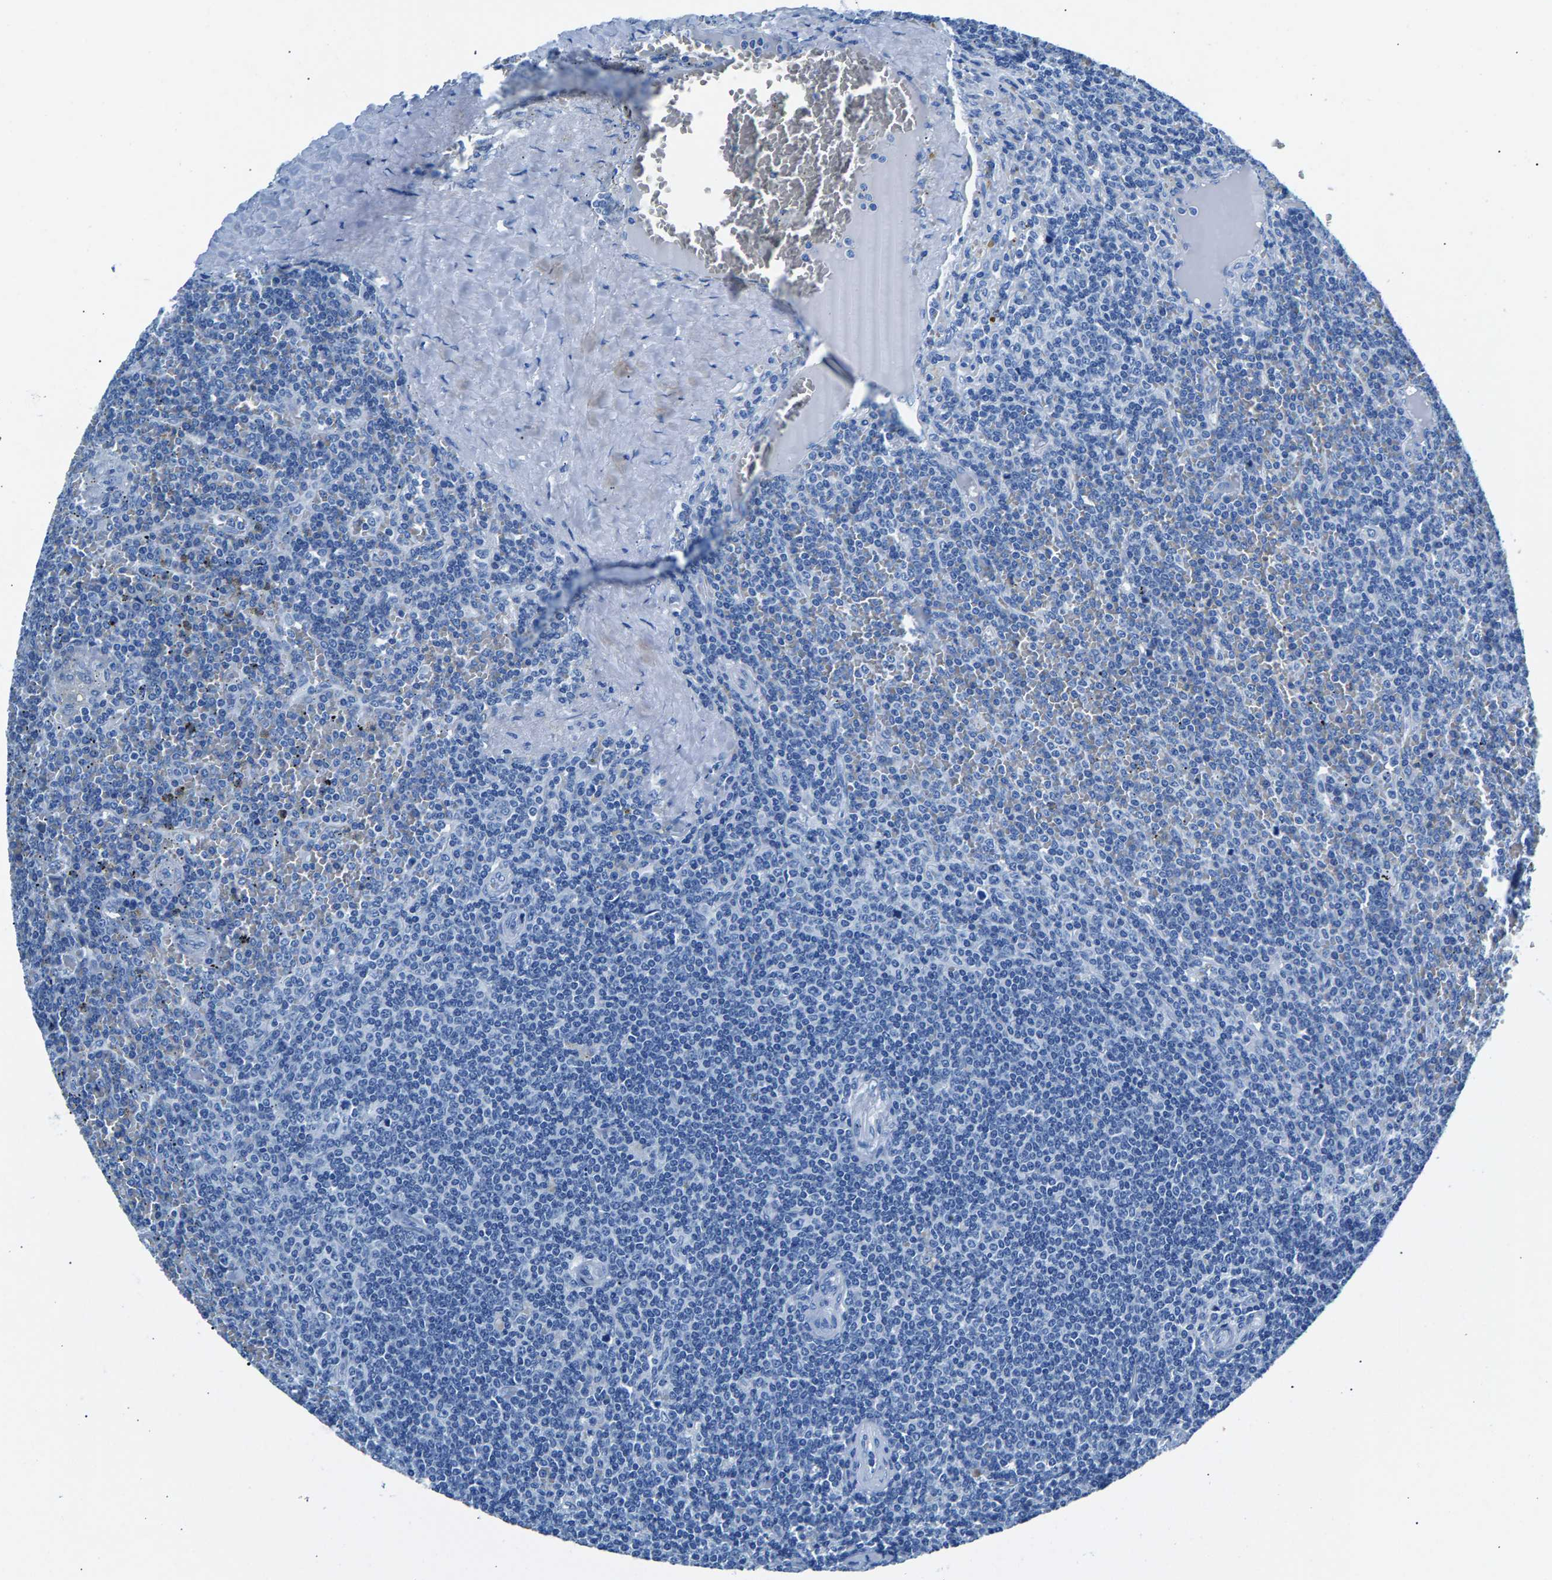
{"staining": {"intensity": "negative", "quantity": "none", "location": "none"}, "tissue": "lymphoma", "cell_type": "Tumor cells", "image_type": "cancer", "snomed": [{"axis": "morphology", "description": "Malignant lymphoma, non-Hodgkin's type, Low grade"}, {"axis": "topography", "description": "Spleen"}], "caption": "The IHC micrograph has no significant positivity in tumor cells of low-grade malignant lymphoma, non-Hodgkin's type tissue. (DAB immunohistochemistry (IHC) with hematoxylin counter stain).", "gene": "CPS1", "patient": {"sex": "female", "age": 19}}